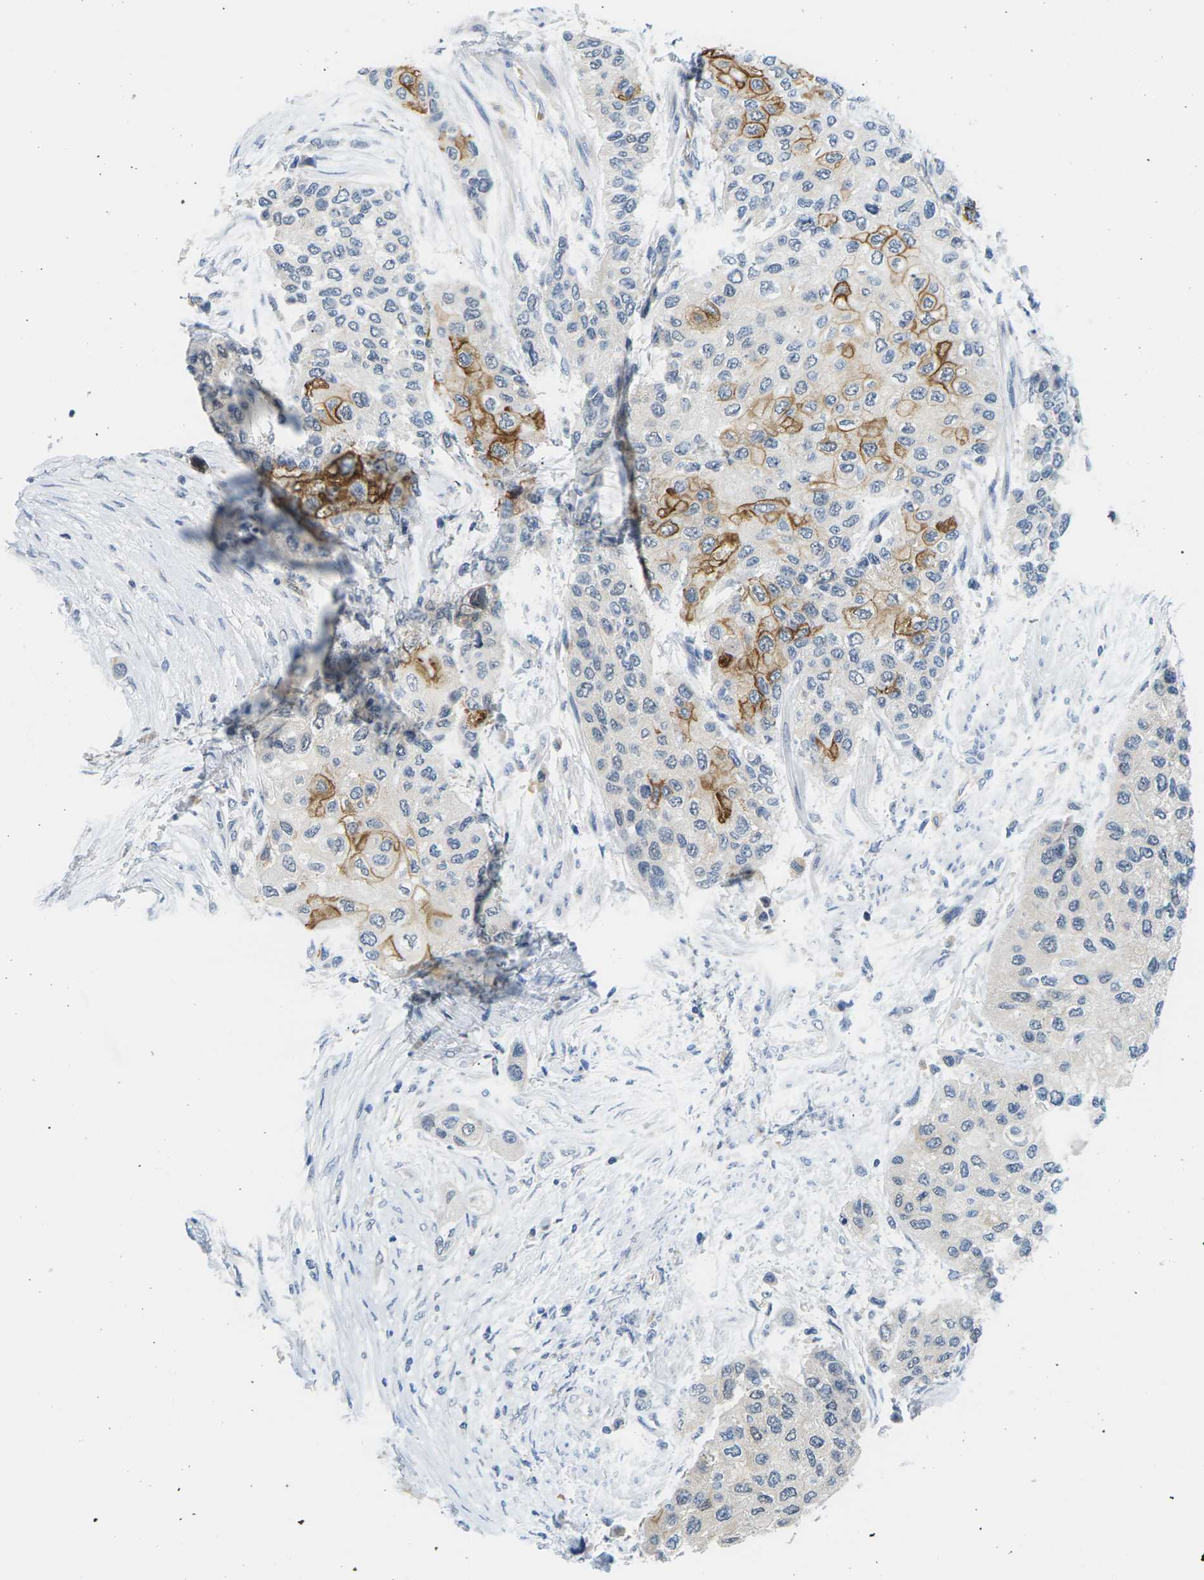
{"staining": {"intensity": "moderate", "quantity": "<25%", "location": "cytoplasmic/membranous"}, "tissue": "urothelial cancer", "cell_type": "Tumor cells", "image_type": "cancer", "snomed": [{"axis": "morphology", "description": "Urothelial carcinoma, High grade"}, {"axis": "topography", "description": "Urinary bladder"}], "caption": "A micrograph of urothelial cancer stained for a protein exhibits moderate cytoplasmic/membranous brown staining in tumor cells.", "gene": "PSAT1", "patient": {"sex": "female", "age": 56}}